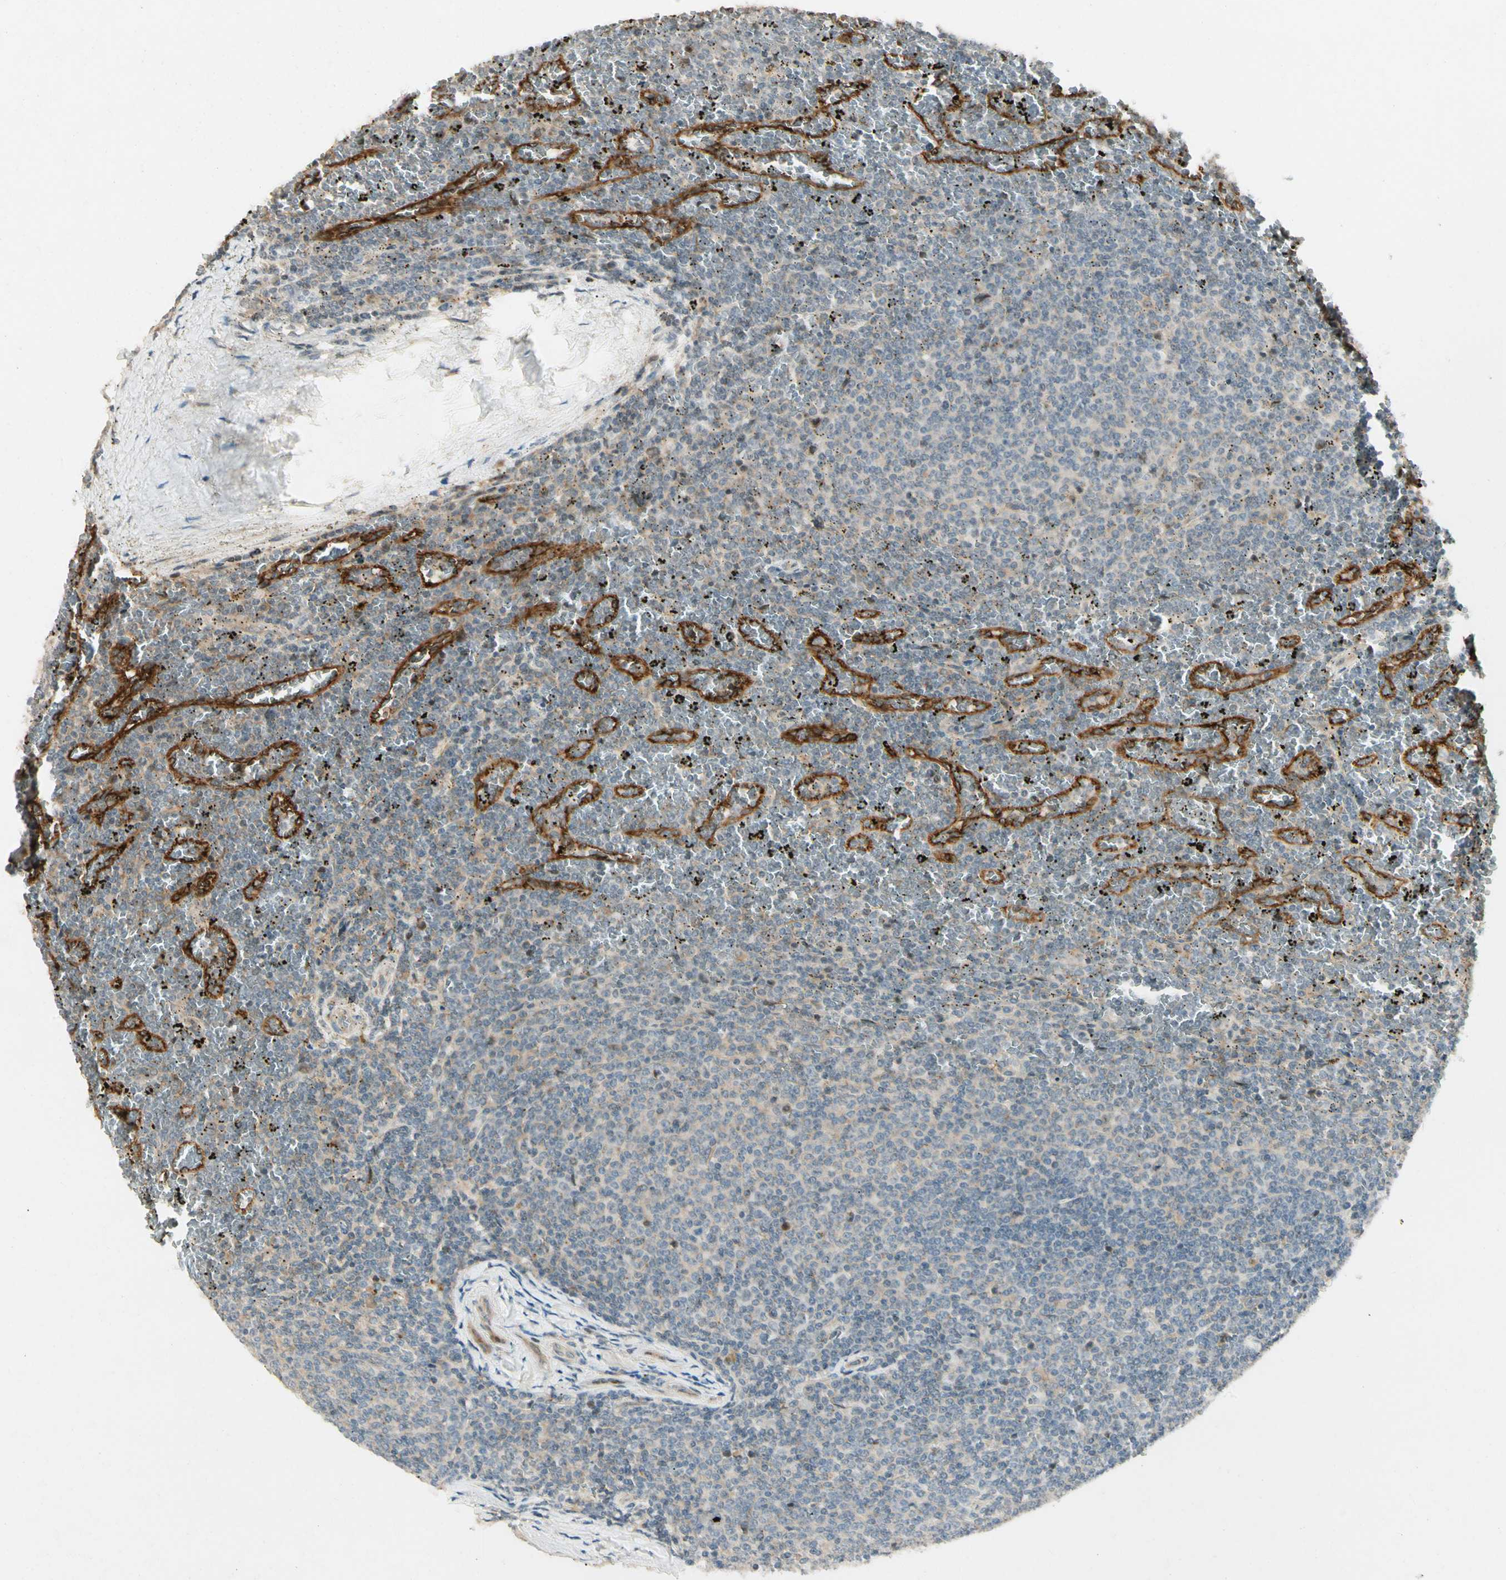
{"staining": {"intensity": "negative", "quantity": "none", "location": "none"}, "tissue": "lymphoma", "cell_type": "Tumor cells", "image_type": "cancer", "snomed": [{"axis": "morphology", "description": "Malignant lymphoma, non-Hodgkin's type, Low grade"}, {"axis": "topography", "description": "Spleen"}], "caption": "Immunohistochemistry (IHC) histopathology image of human lymphoma stained for a protein (brown), which exhibits no expression in tumor cells.", "gene": "FNDC3B", "patient": {"sex": "female", "age": 77}}